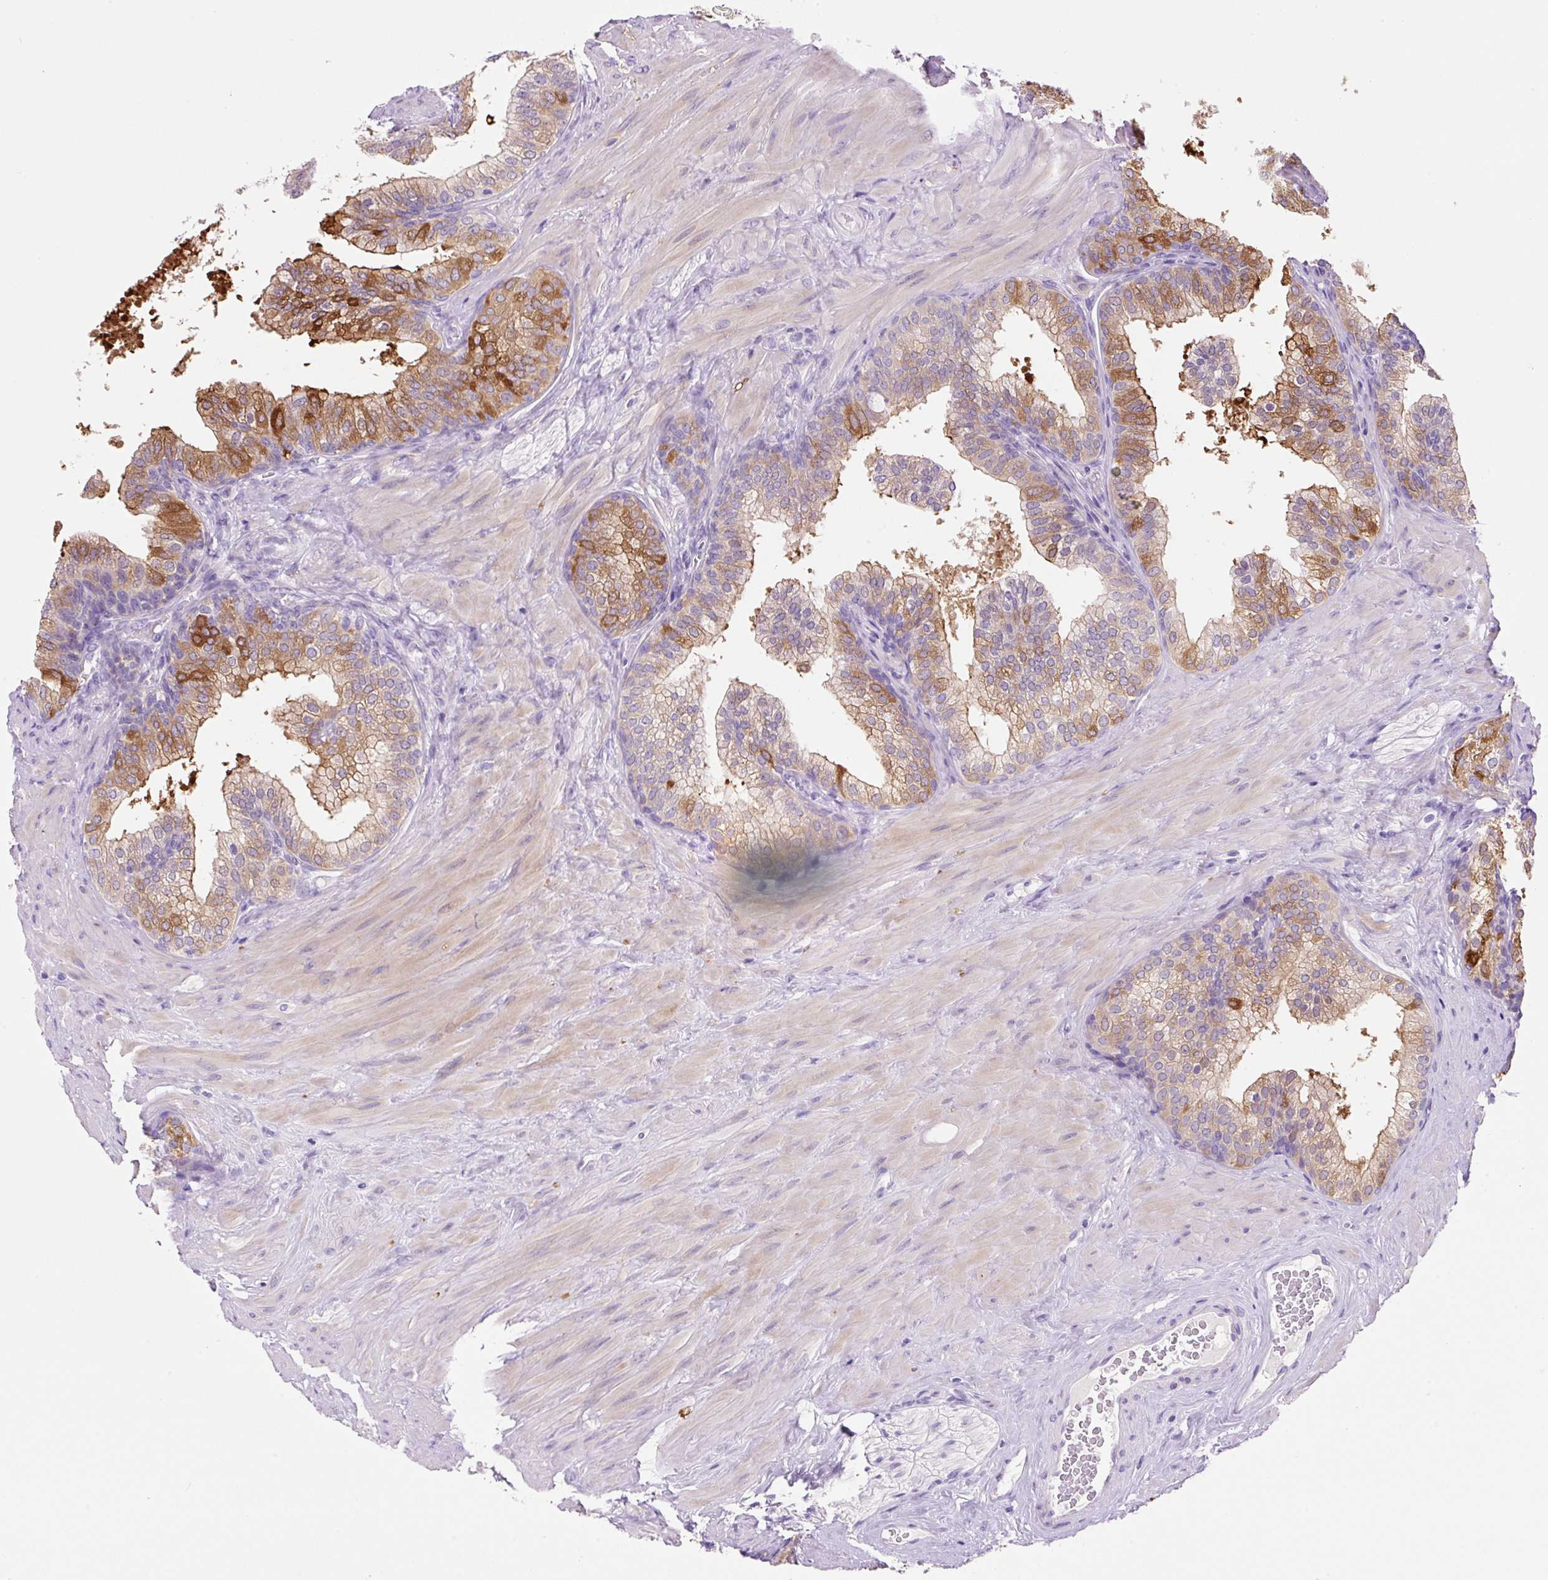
{"staining": {"intensity": "moderate", "quantity": "25%-75%", "location": "cytoplasmic/membranous"}, "tissue": "prostate", "cell_type": "Glandular cells", "image_type": "normal", "snomed": [{"axis": "morphology", "description": "Normal tissue, NOS"}, {"axis": "topography", "description": "Prostate"}], "caption": "An image of prostate stained for a protein exhibits moderate cytoplasmic/membranous brown staining in glandular cells. (Stains: DAB in brown, nuclei in blue, Microscopy: brightfield microscopy at high magnification).", "gene": "NDST3", "patient": {"sex": "male", "age": 60}}